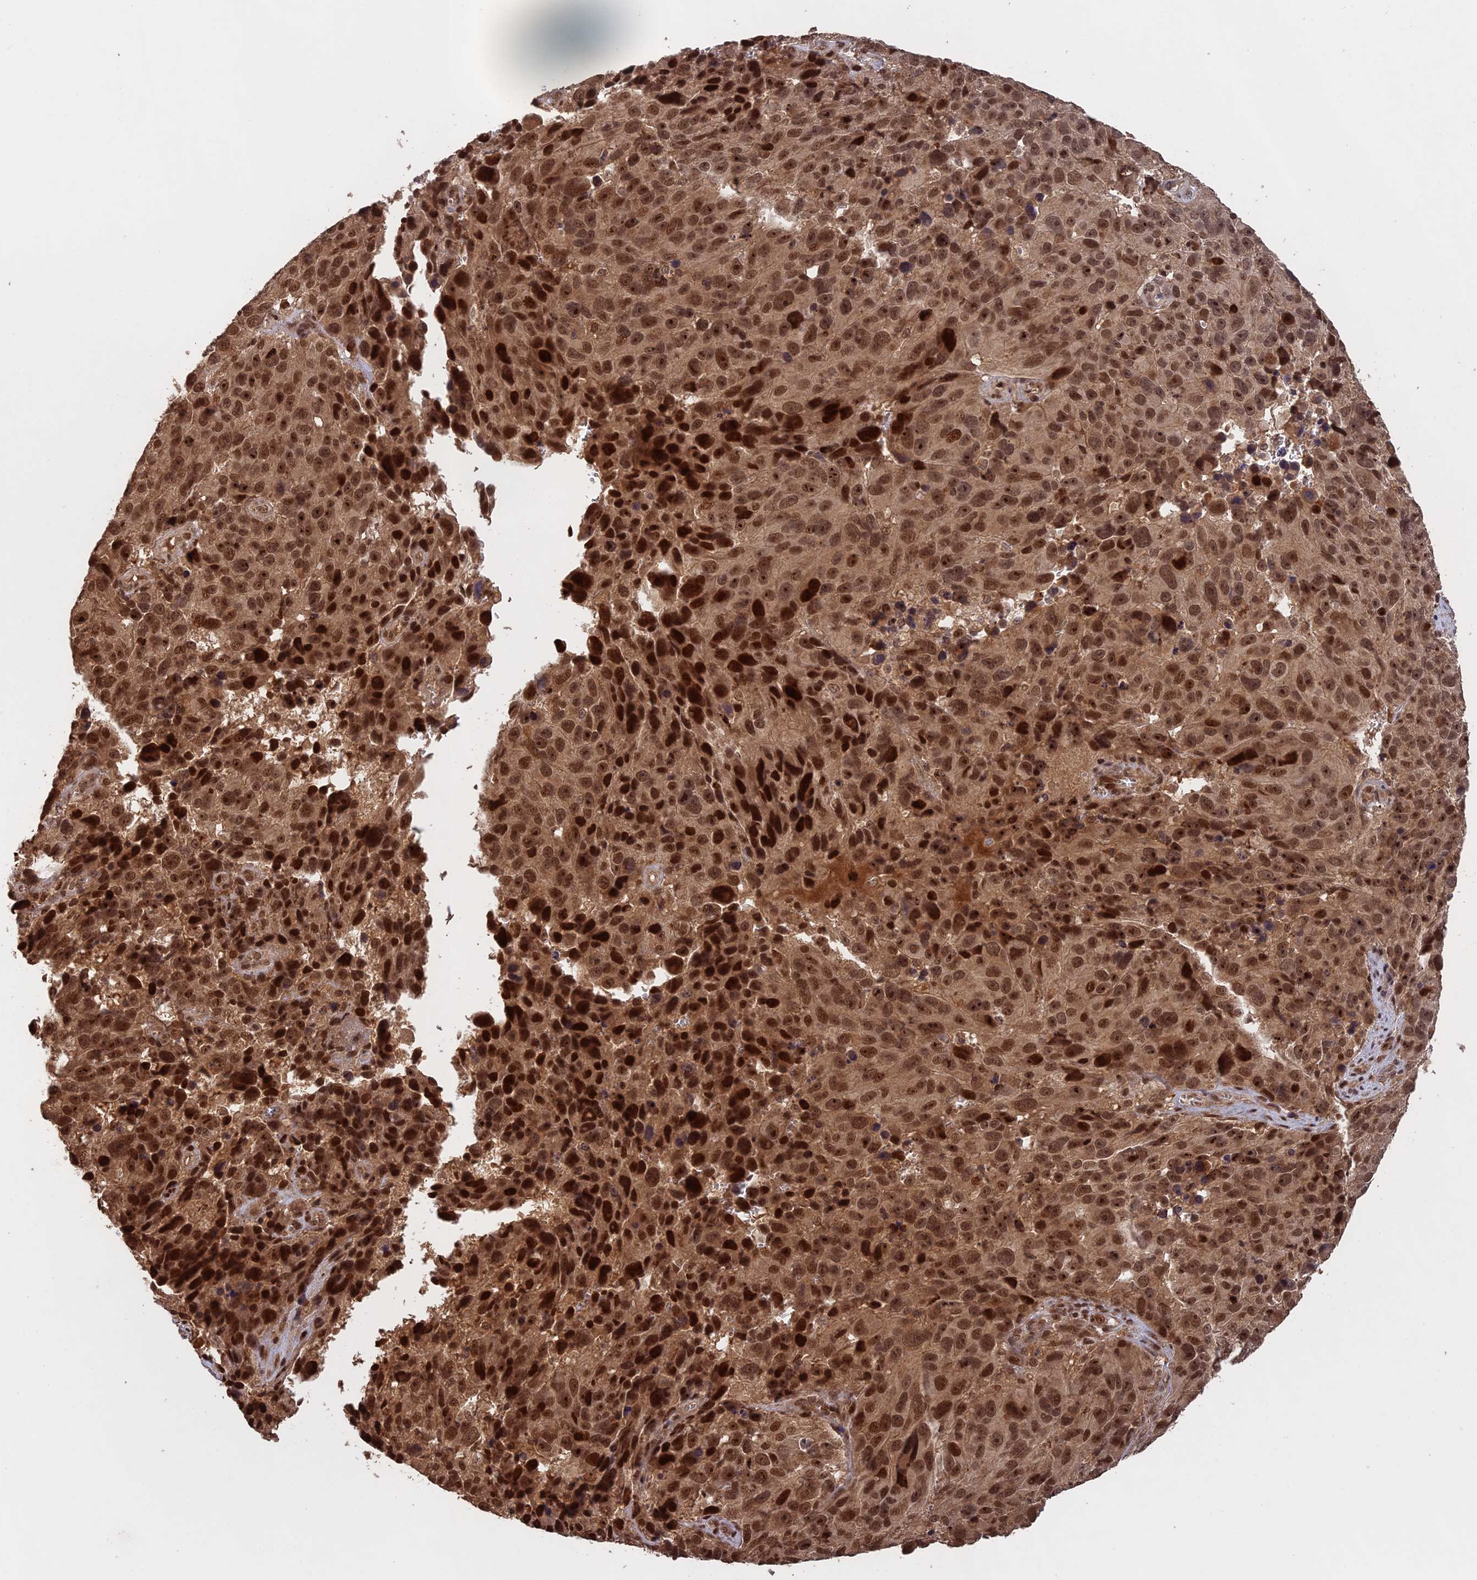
{"staining": {"intensity": "strong", "quantity": ">75%", "location": "nuclear"}, "tissue": "melanoma", "cell_type": "Tumor cells", "image_type": "cancer", "snomed": [{"axis": "morphology", "description": "Malignant melanoma, NOS"}, {"axis": "topography", "description": "Skin"}], "caption": "An image of melanoma stained for a protein displays strong nuclear brown staining in tumor cells. The staining is performed using DAB brown chromogen to label protein expression. The nuclei are counter-stained blue using hematoxylin.", "gene": "OSBPL1A", "patient": {"sex": "male", "age": 84}}